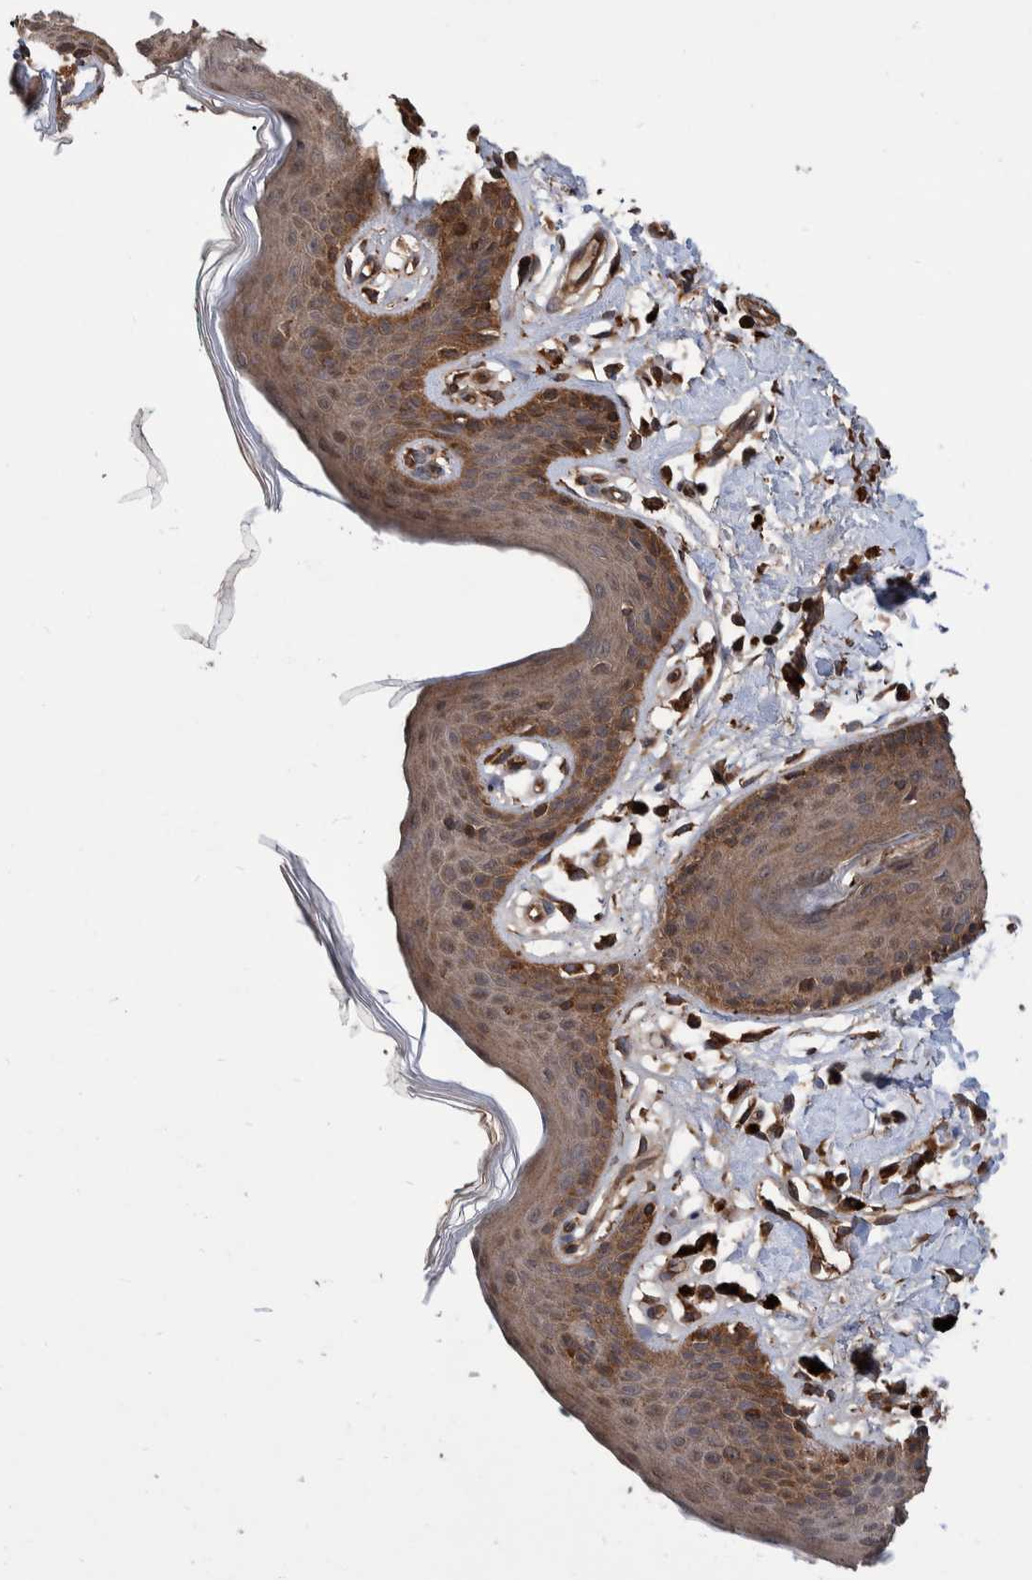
{"staining": {"intensity": "moderate", "quantity": ">75%", "location": "cytoplasmic/membranous"}, "tissue": "skin", "cell_type": "Epidermal cells", "image_type": "normal", "snomed": [{"axis": "morphology", "description": "Normal tissue, NOS"}, {"axis": "topography", "description": "Vulva"}], "caption": "Brown immunohistochemical staining in normal skin displays moderate cytoplasmic/membranous expression in about >75% of epidermal cells. (DAB (3,3'-diaminobenzidine) IHC, brown staining for protein, blue staining for nuclei).", "gene": "VBP1", "patient": {"sex": "female", "age": 66}}